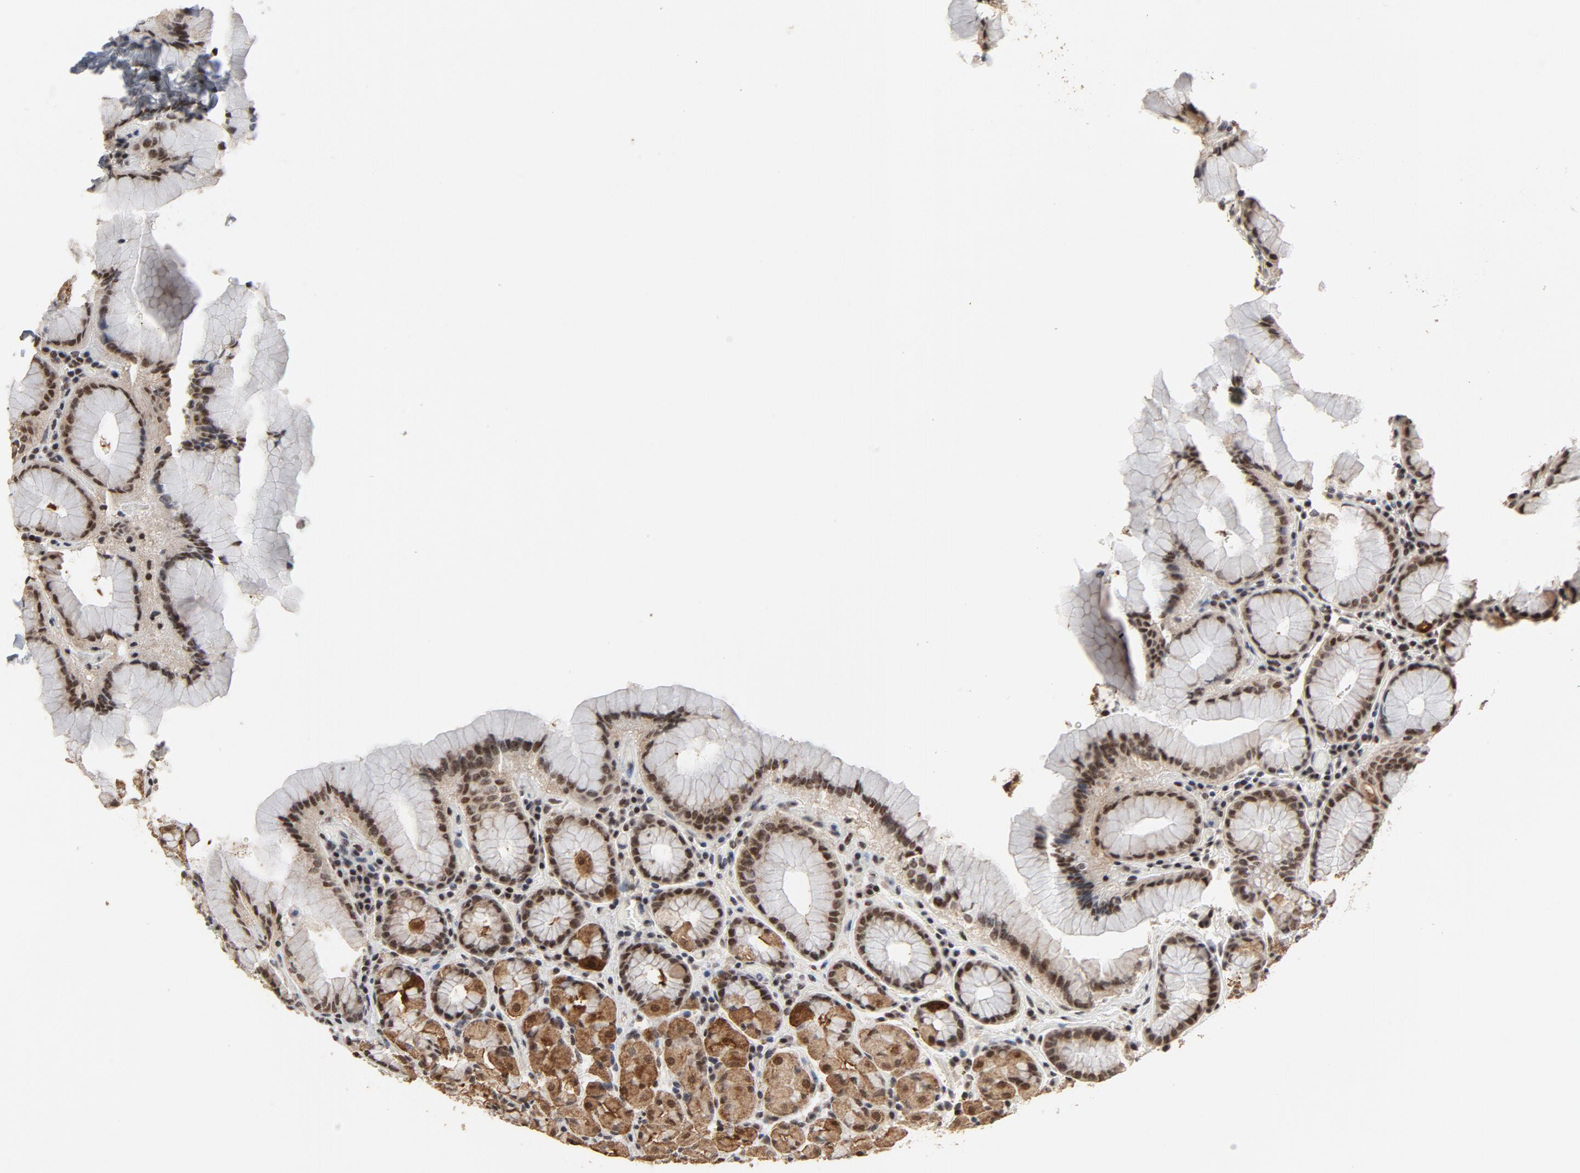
{"staining": {"intensity": "strong", "quantity": ">75%", "location": "cytoplasmic/membranous,nuclear"}, "tissue": "stomach", "cell_type": "Glandular cells", "image_type": "normal", "snomed": [{"axis": "morphology", "description": "Normal tissue, NOS"}, {"axis": "topography", "description": "Stomach, lower"}], "caption": "A brown stain labels strong cytoplasmic/membranous,nuclear positivity of a protein in glandular cells of unremarkable stomach. The staining was performed using DAB (3,3'-diaminobenzidine), with brown indicating positive protein expression. Nuclei are stained blue with hematoxylin.", "gene": "TP53RK", "patient": {"sex": "male", "age": 56}}